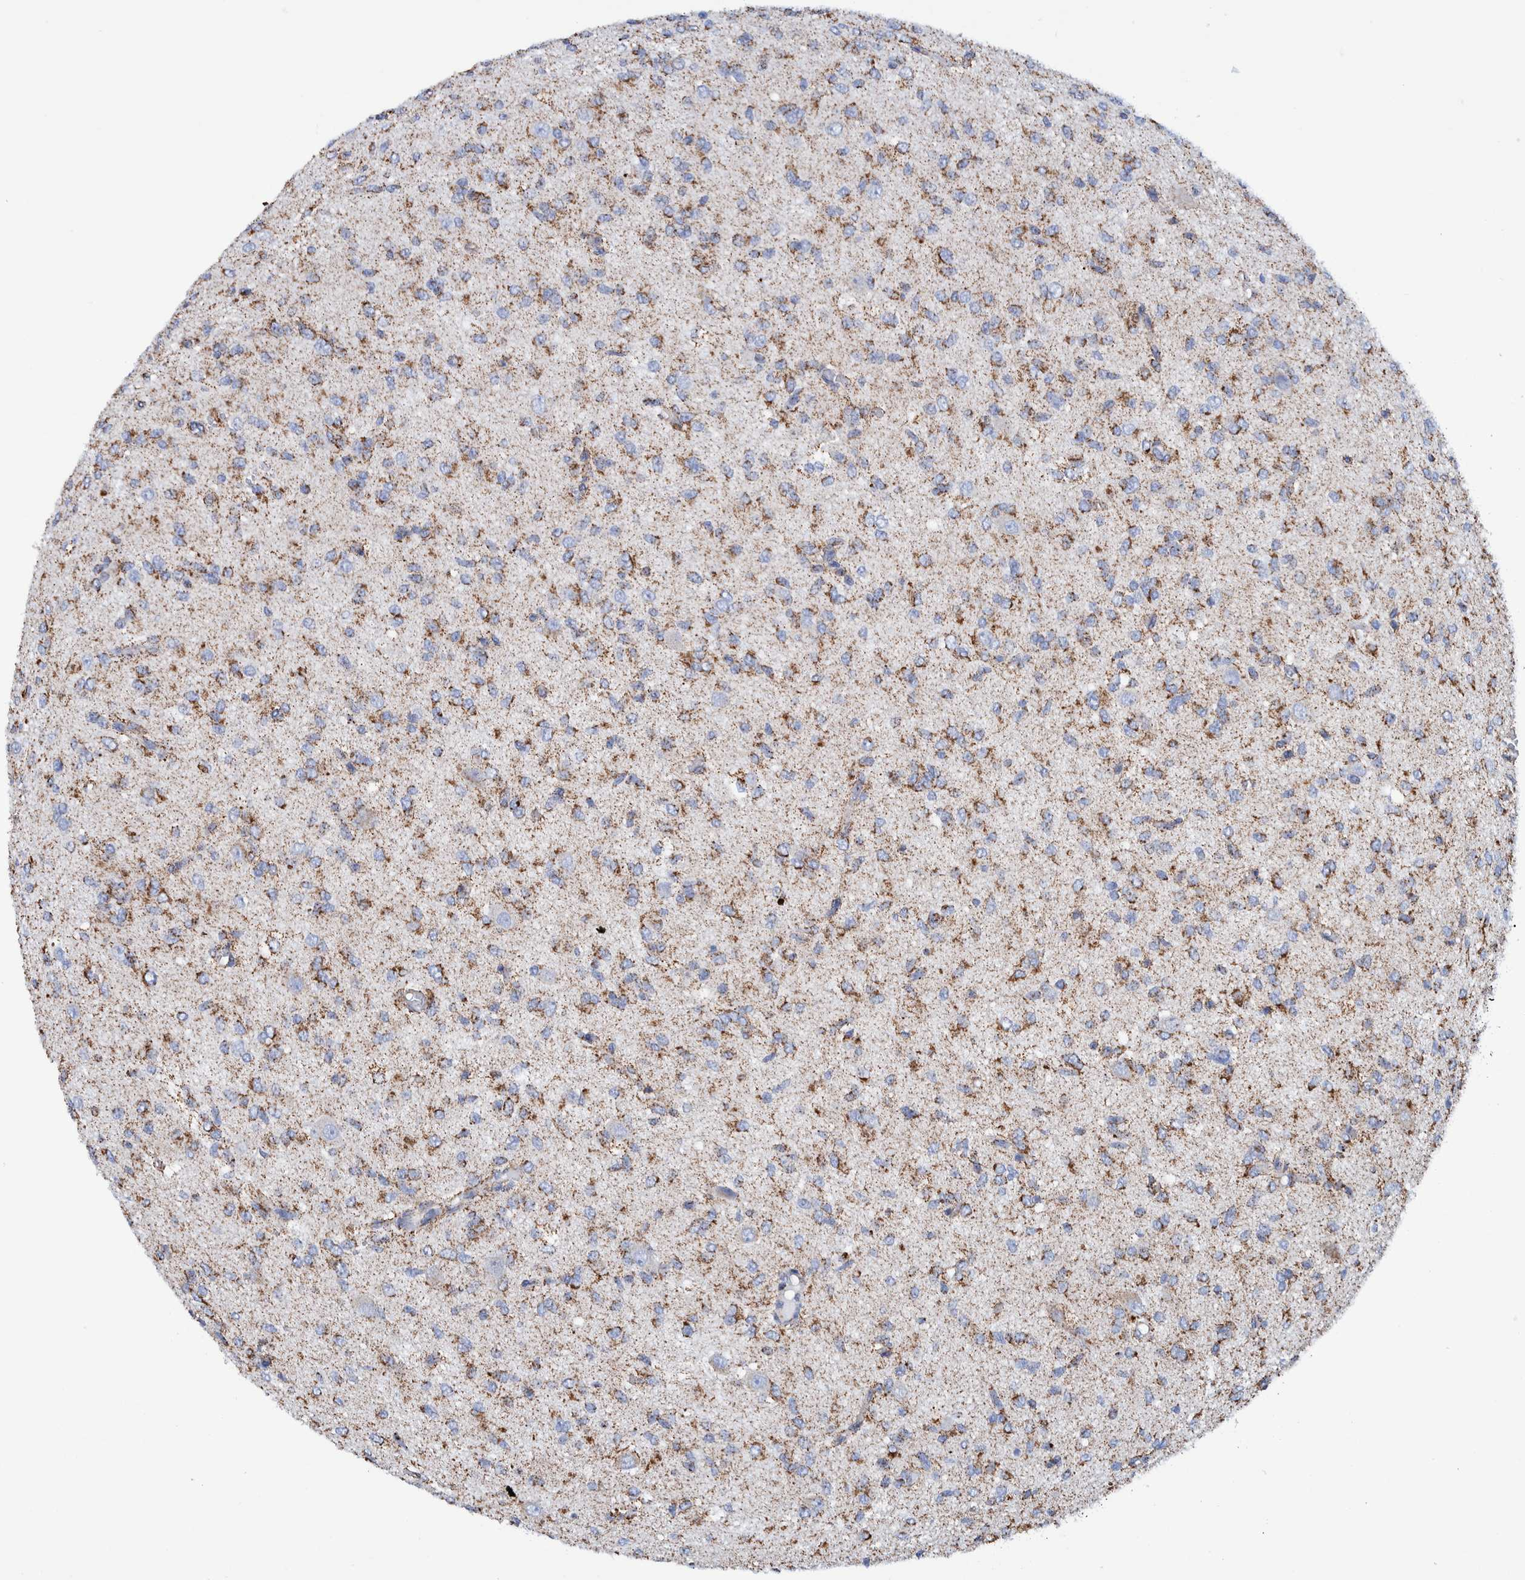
{"staining": {"intensity": "moderate", "quantity": ">75%", "location": "cytoplasmic/membranous"}, "tissue": "glioma", "cell_type": "Tumor cells", "image_type": "cancer", "snomed": [{"axis": "morphology", "description": "Glioma, malignant, High grade"}, {"axis": "topography", "description": "Brain"}], "caption": "Protein analysis of glioma tissue displays moderate cytoplasmic/membranous positivity in approximately >75% of tumor cells.", "gene": "DECR1", "patient": {"sex": "female", "age": 59}}